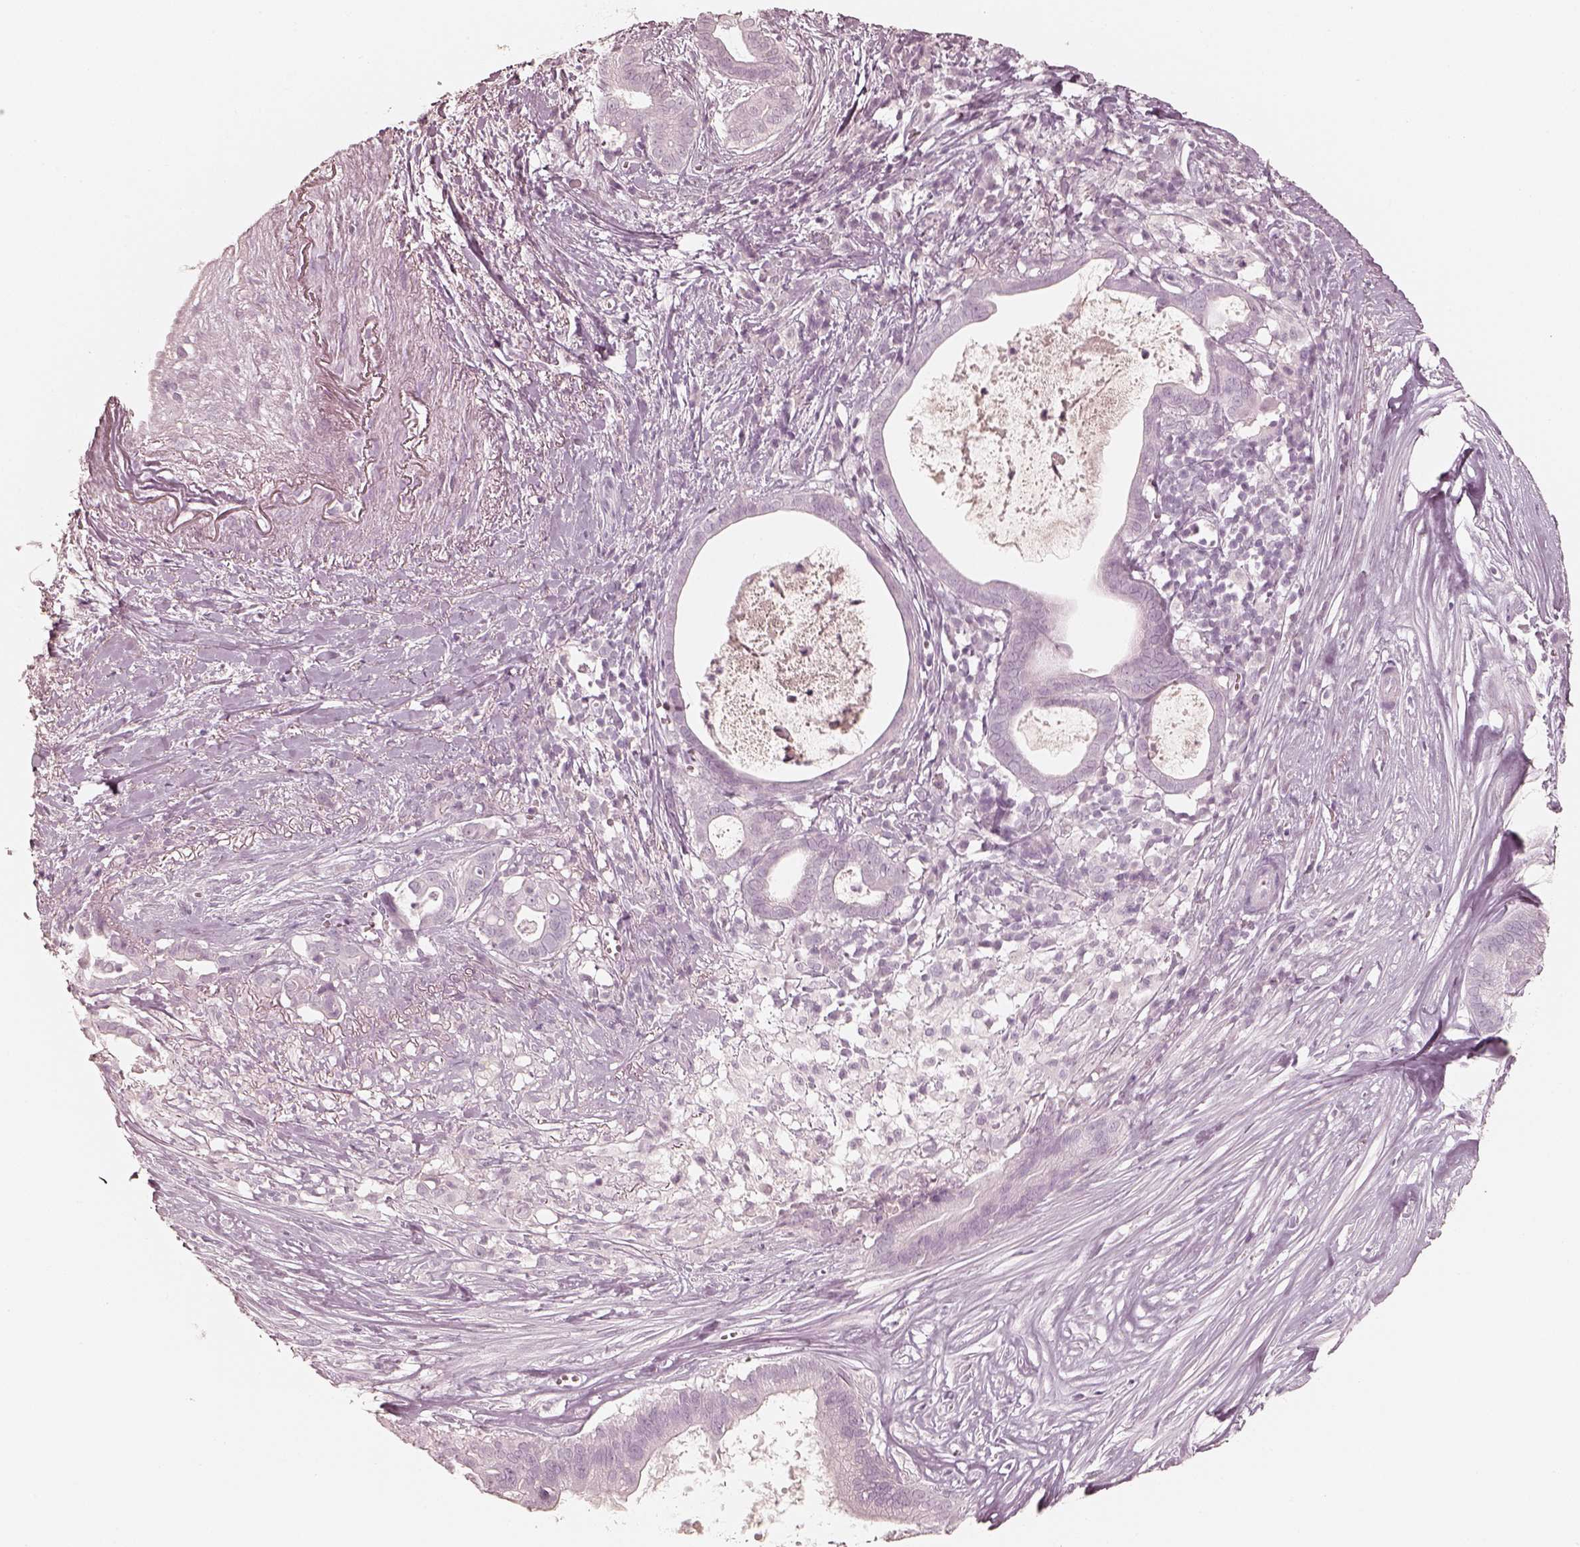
{"staining": {"intensity": "negative", "quantity": "none", "location": "none"}, "tissue": "pancreatic cancer", "cell_type": "Tumor cells", "image_type": "cancer", "snomed": [{"axis": "morphology", "description": "Adenocarcinoma, NOS"}, {"axis": "topography", "description": "Pancreas"}], "caption": "High power microscopy micrograph of an immunohistochemistry (IHC) histopathology image of adenocarcinoma (pancreatic), revealing no significant positivity in tumor cells.", "gene": "KRT82", "patient": {"sex": "male", "age": 61}}